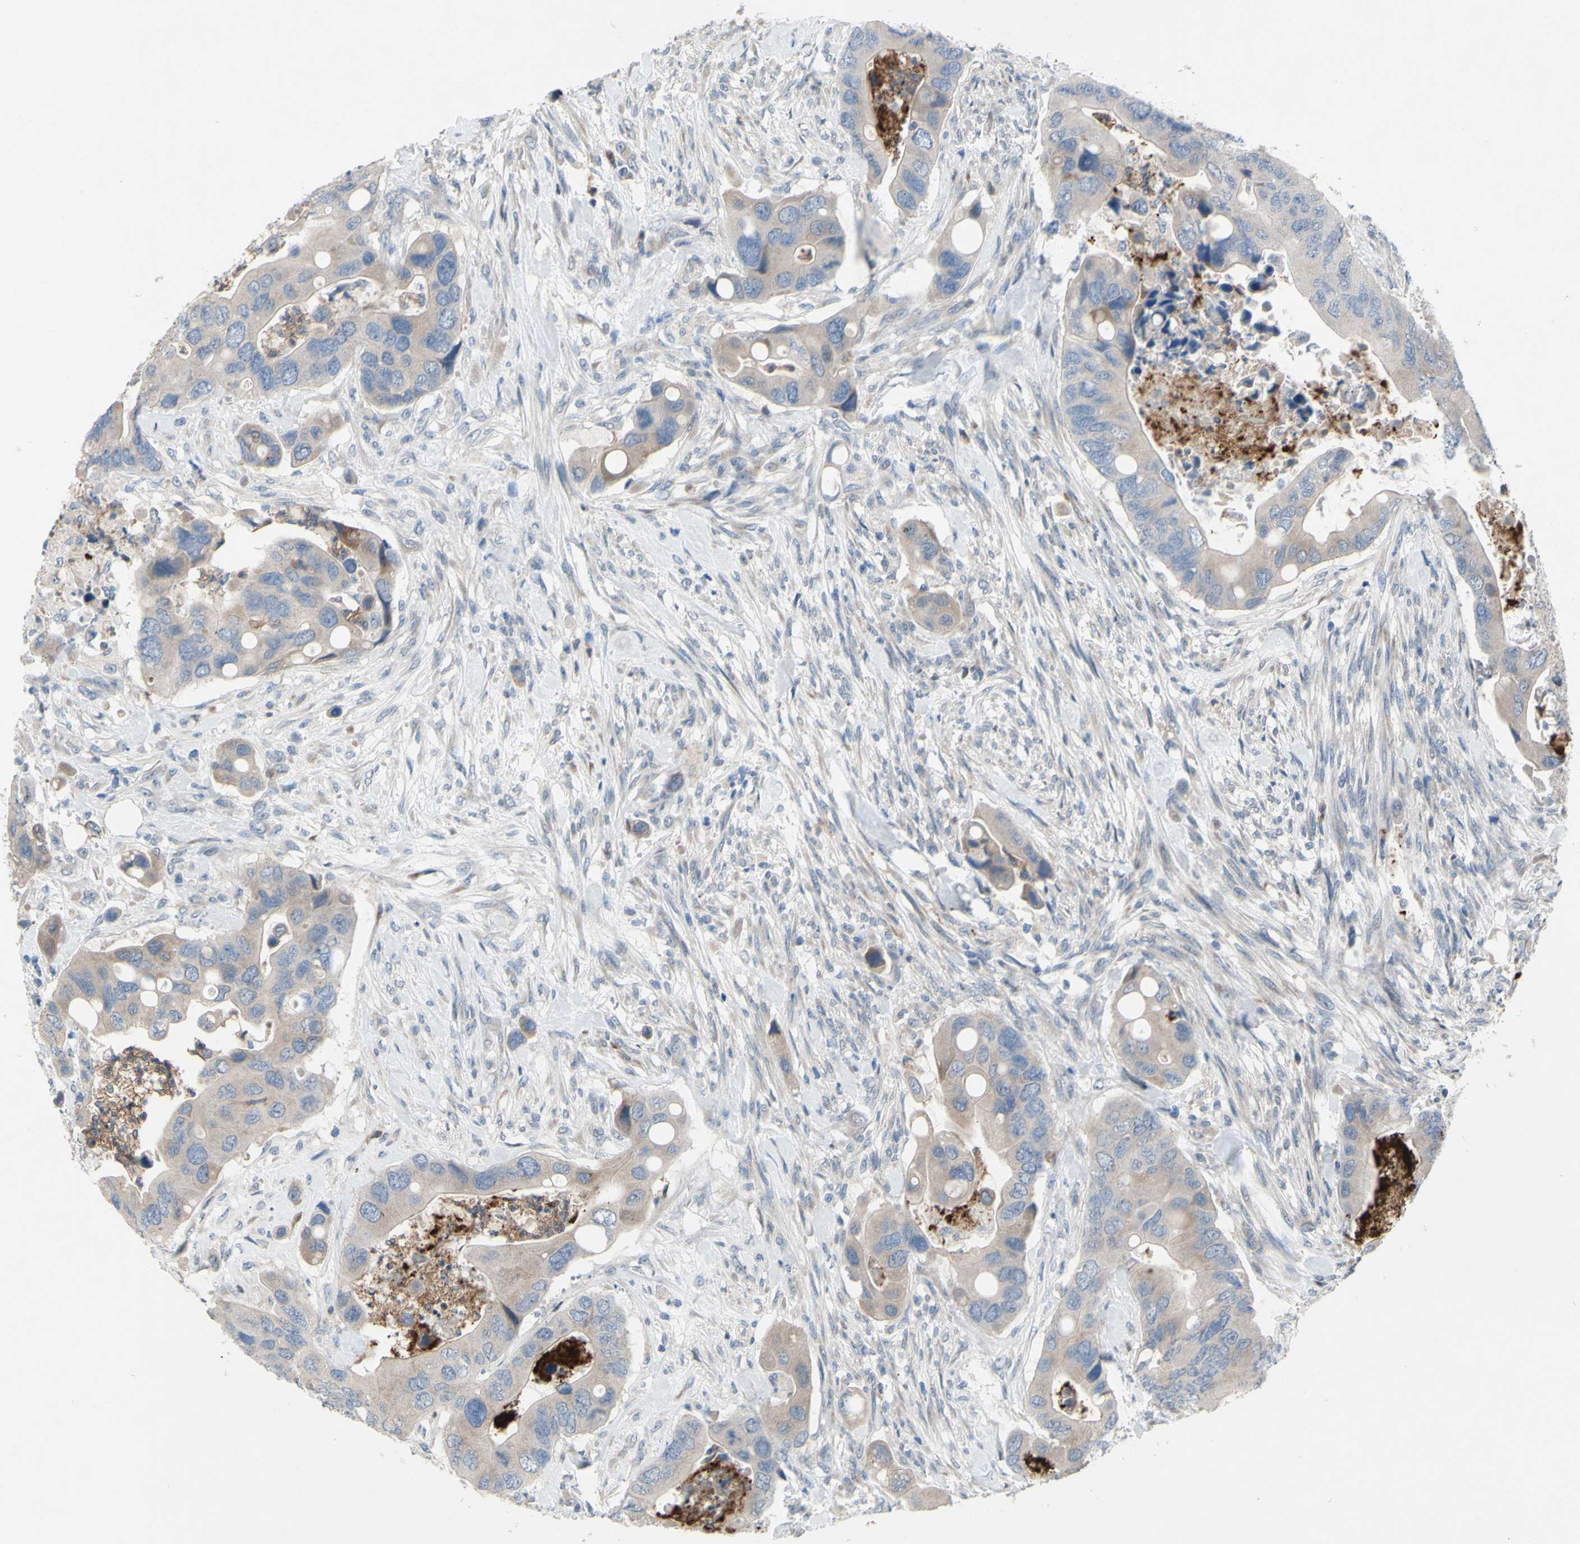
{"staining": {"intensity": "moderate", "quantity": ">75%", "location": "cytoplasmic/membranous"}, "tissue": "colorectal cancer", "cell_type": "Tumor cells", "image_type": "cancer", "snomed": [{"axis": "morphology", "description": "Adenocarcinoma, NOS"}, {"axis": "topography", "description": "Rectum"}], "caption": "DAB (3,3'-diaminobenzidine) immunohistochemical staining of adenocarcinoma (colorectal) shows moderate cytoplasmic/membranous protein positivity in about >75% of tumor cells. (DAB IHC, brown staining for protein, blue staining for nuclei).", "gene": "GRAMD2B", "patient": {"sex": "female", "age": 57}}